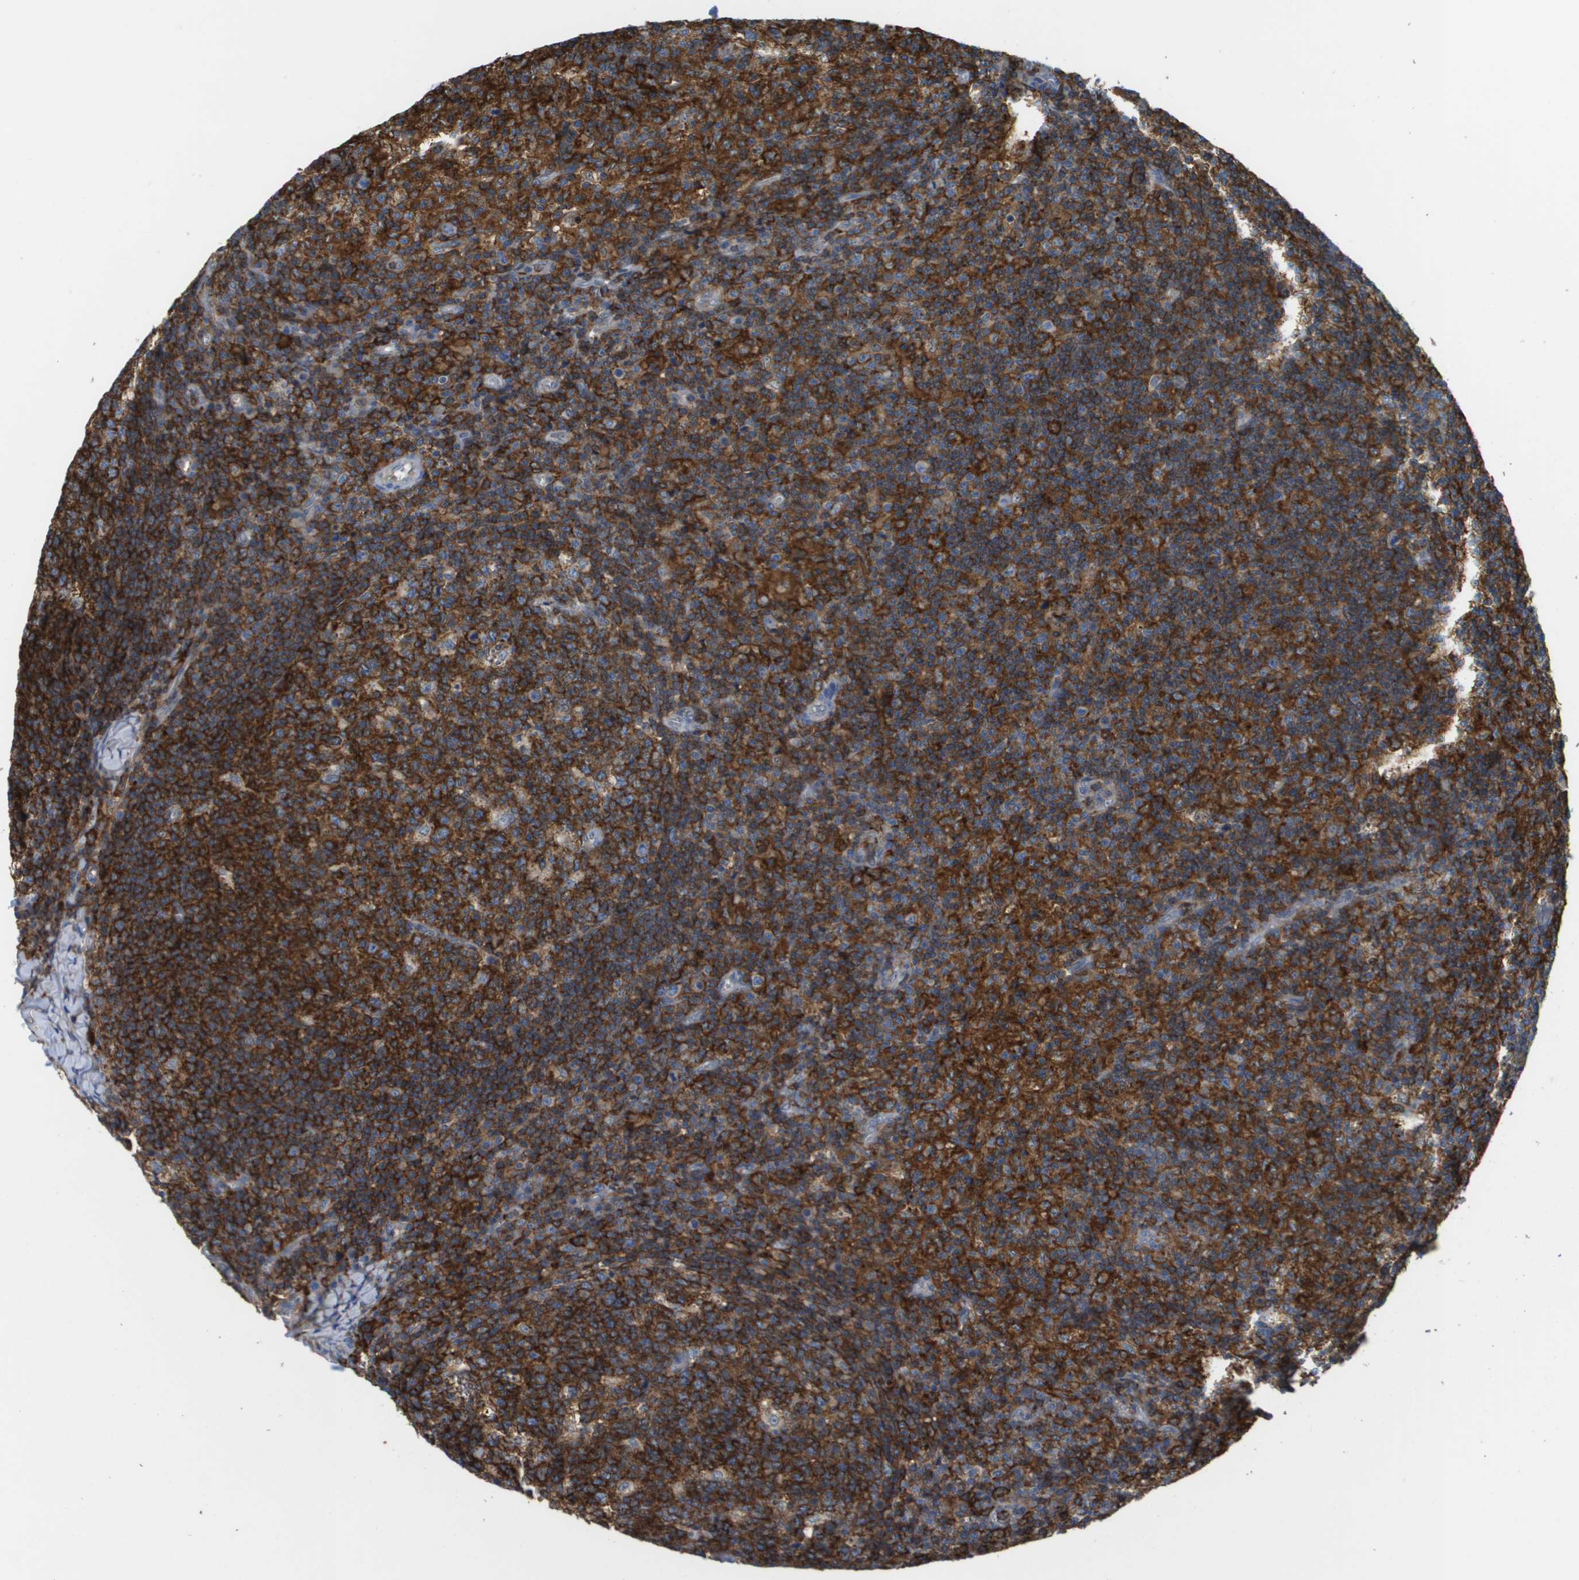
{"staining": {"intensity": "strong", "quantity": ">75%", "location": "cytoplasmic/membranous"}, "tissue": "lymph node", "cell_type": "Germinal center cells", "image_type": "normal", "snomed": [{"axis": "morphology", "description": "Normal tissue, NOS"}, {"axis": "morphology", "description": "Inflammation, NOS"}, {"axis": "topography", "description": "Lymph node"}], "caption": "Protein staining of unremarkable lymph node shows strong cytoplasmic/membranous expression in about >75% of germinal center cells.", "gene": "PASK", "patient": {"sex": "male", "age": 55}}